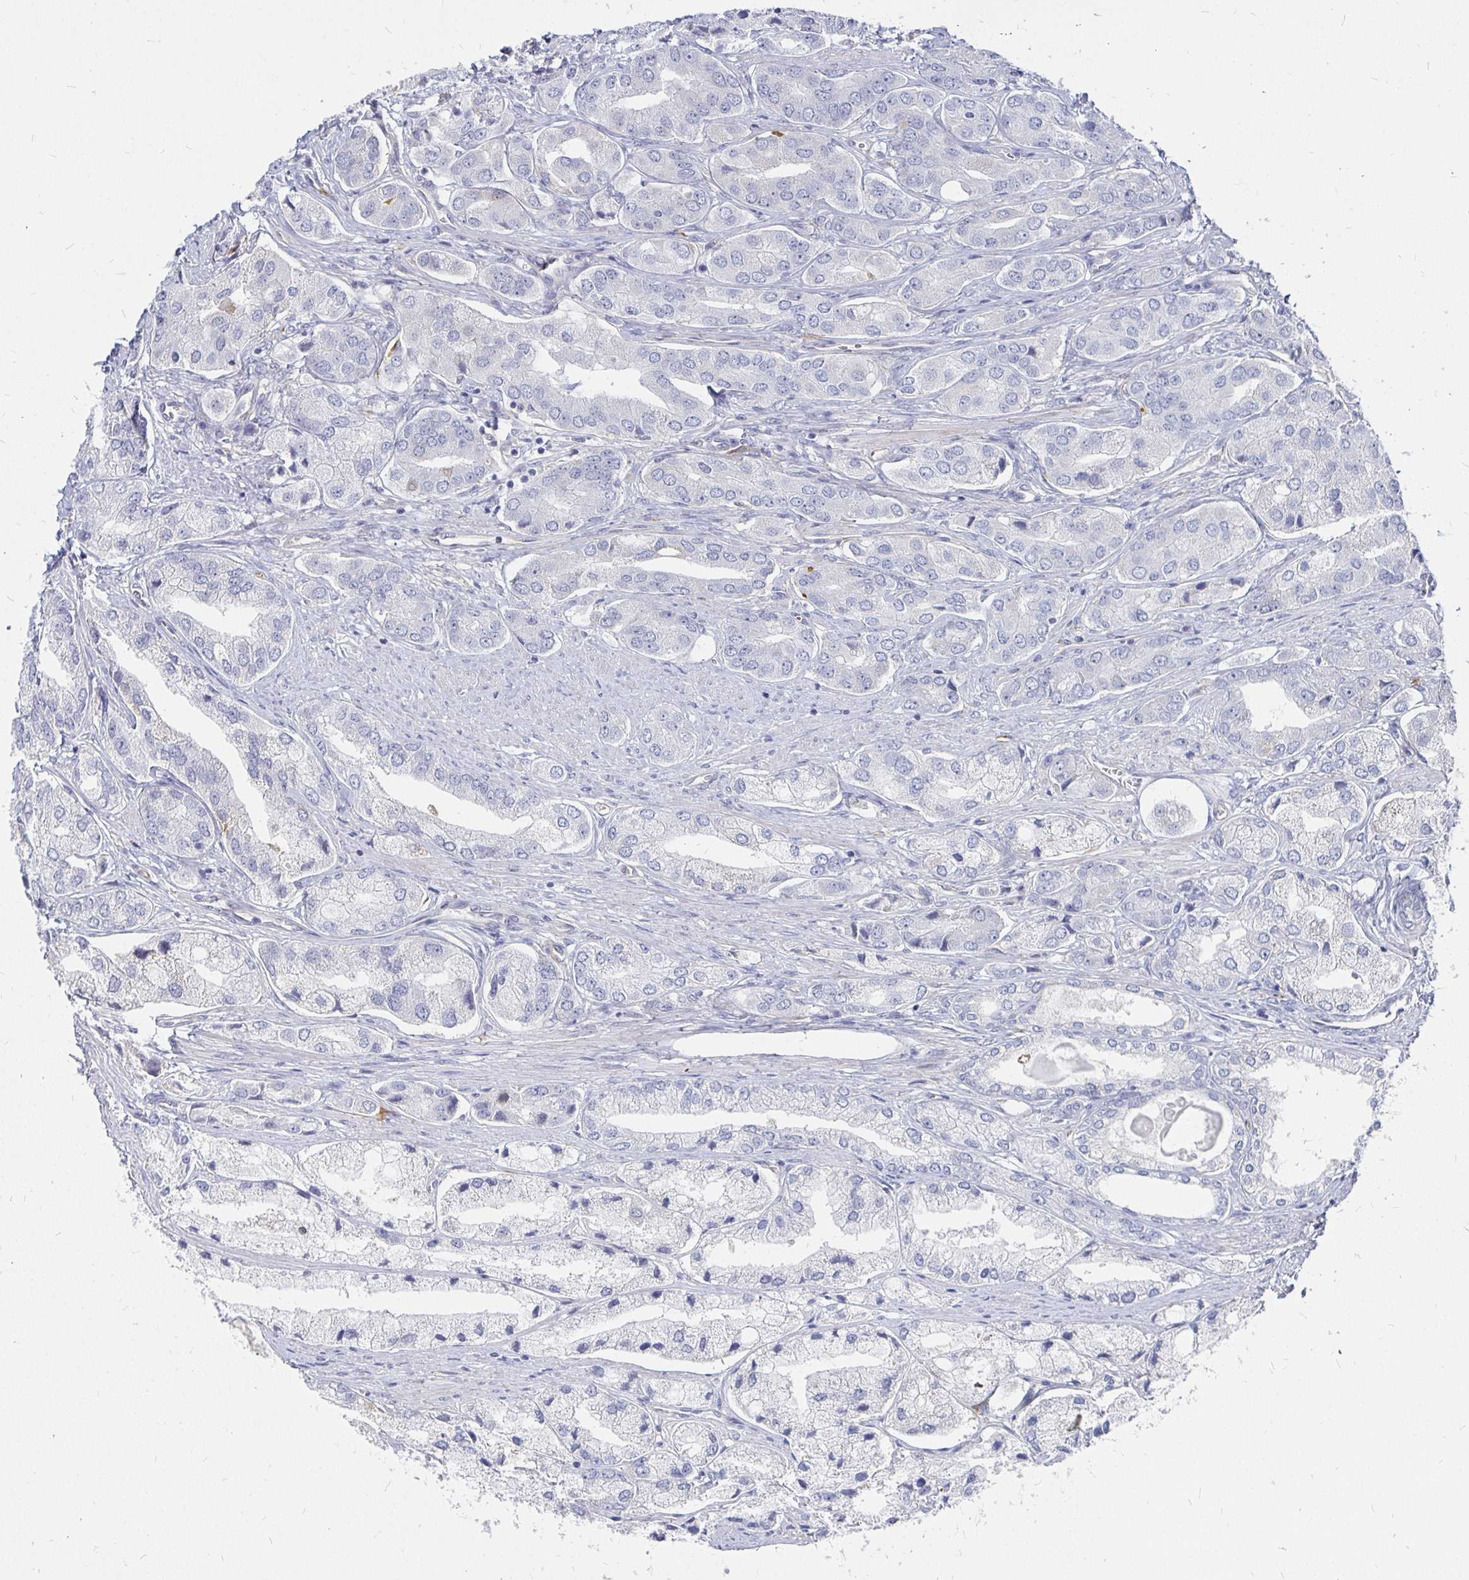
{"staining": {"intensity": "negative", "quantity": "none", "location": "none"}, "tissue": "prostate cancer", "cell_type": "Tumor cells", "image_type": "cancer", "snomed": [{"axis": "morphology", "description": "Adenocarcinoma, Low grade"}, {"axis": "topography", "description": "Prostate"}], "caption": "DAB immunohistochemical staining of human prostate cancer (low-grade adenocarcinoma) displays no significant positivity in tumor cells. (Stains: DAB IHC with hematoxylin counter stain, Microscopy: brightfield microscopy at high magnification).", "gene": "CCDC85A", "patient": {"sex": "male", "age": 69}}